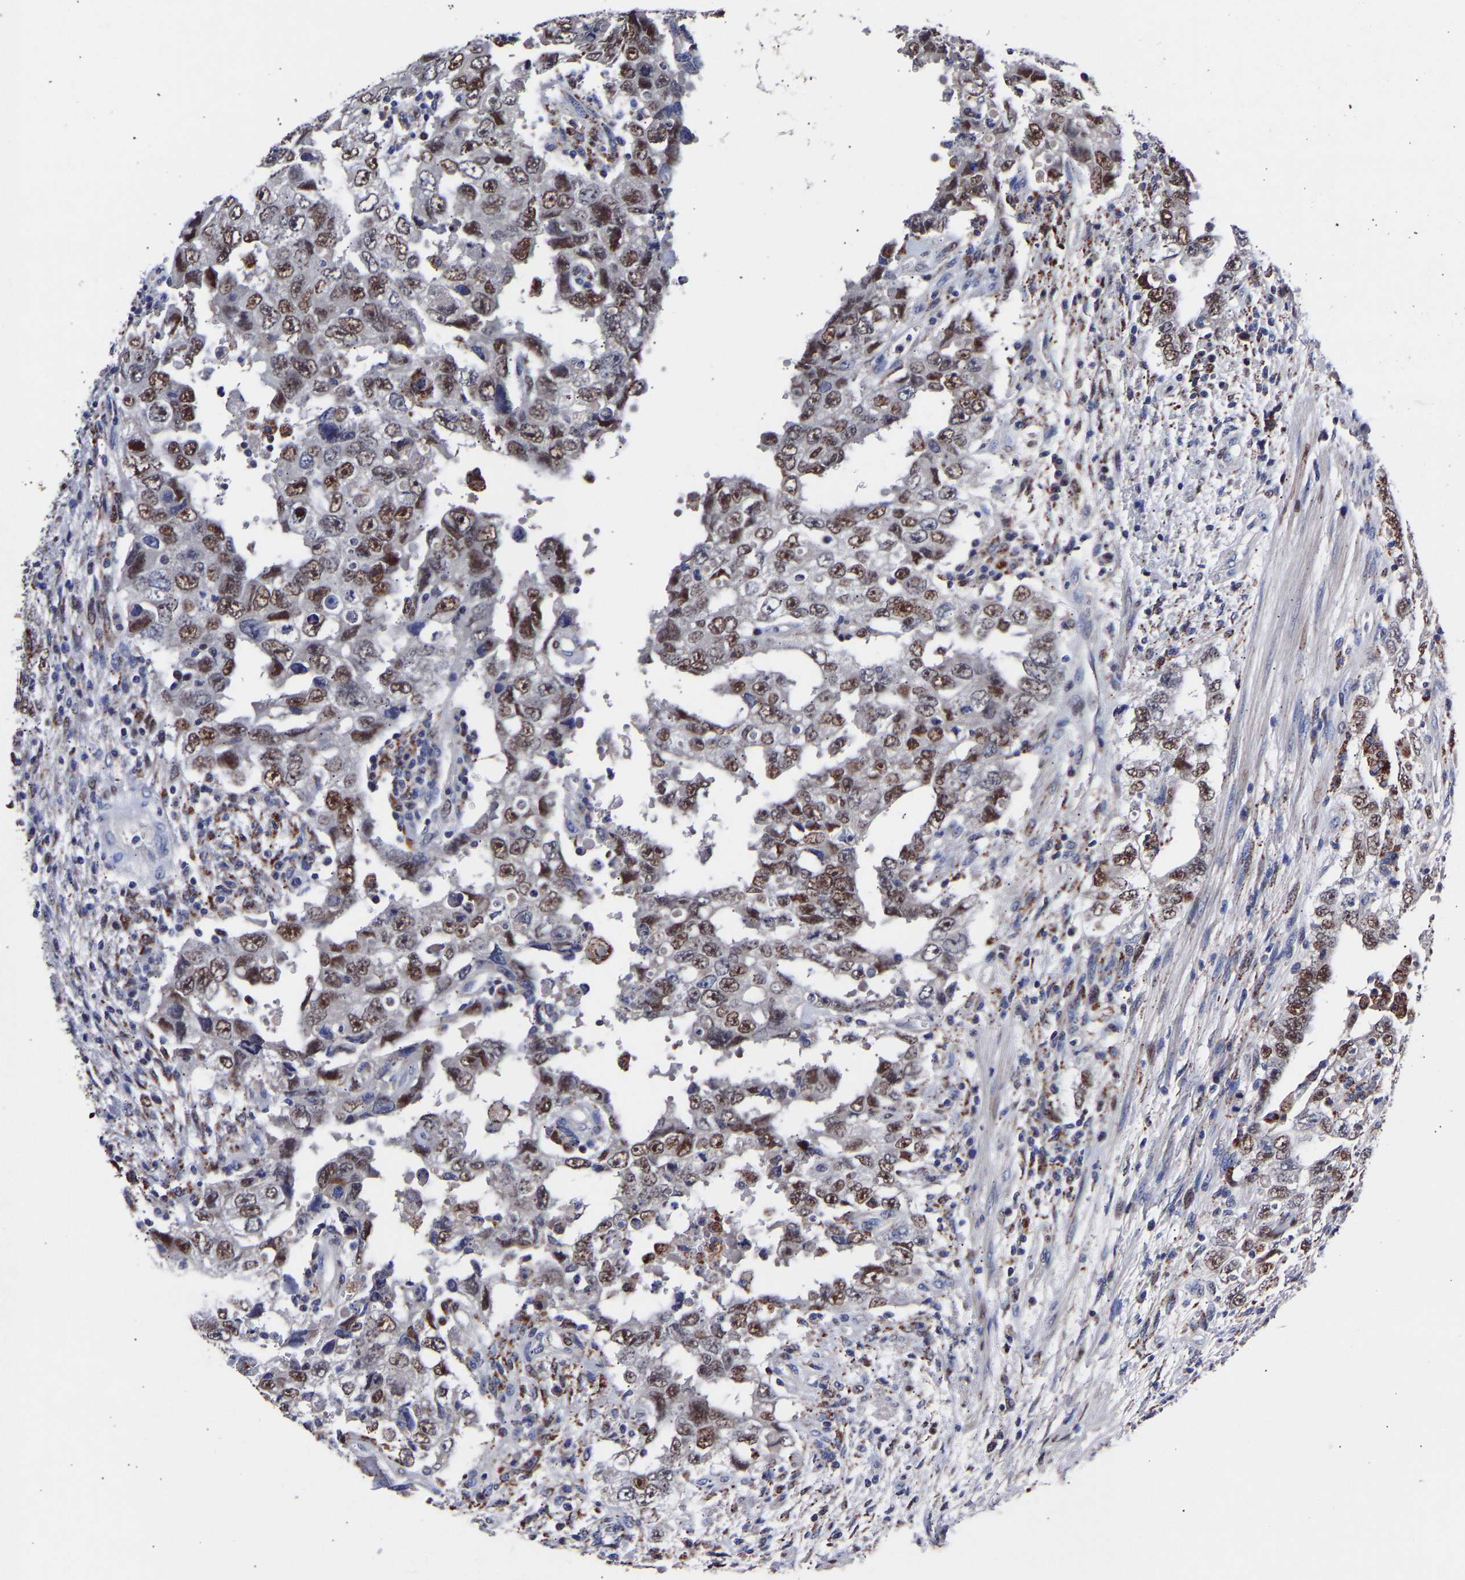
{"staining": {"intensity": "moderate", "quantity": ">75%", "location": "nuclear"}, "tissue": "testis cancer", "cell_type": "Tumor cells", "image_type": "cancer", "snomed": [{"axis": "morphology", "description": "Carcinoma, Embryonal, NOS"}, {"axis": "topography", "description": "Testis"}], "caption": "There is medium levels of moderate nuclear staining in tumor cells of embryonal carcinoma (testis), as demonstrated by immunohistochemical staining (brown color).", "gene": "SEM1", "patient": {"sex": "male", "age": 26}}